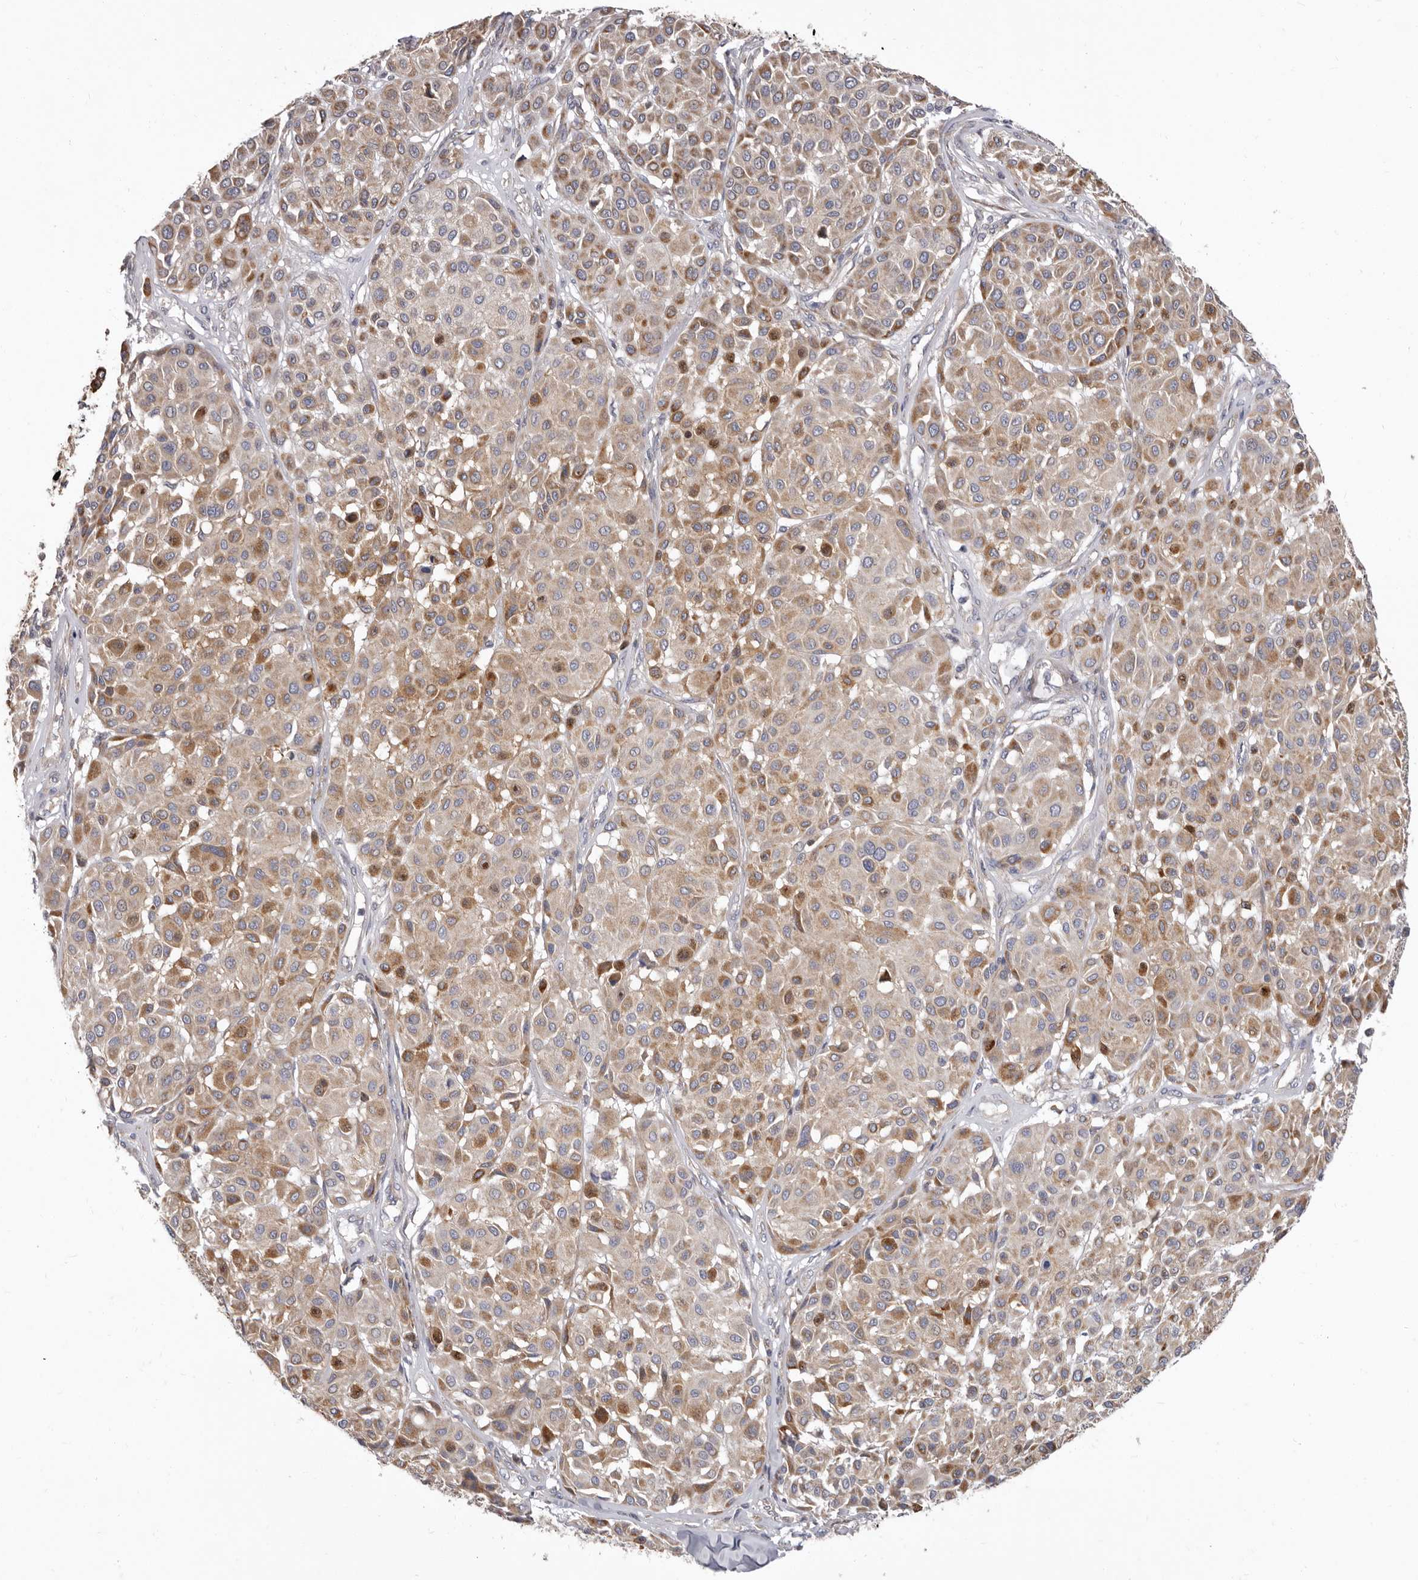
{"staining": {"intensity": "moderate", "quantity": ">75%", "location": "cytoplasmic/membranous"}, "tissue": "melanoma", "cell_type": "Tumor cells", "image_type": "cancer", "snomed": [{"axis": "morphology", "description": "Malignant melanoma, Metastatic site"}, {"axis": "topography", "description": "Soft tissue"}], "caption": "An IHC image of neoplastic tissue is shown. Protein staining in brown highlights moderate cytoplasmic/membranous positivity in malignant melanoma (metastatic site) within tumor cells.", "gene": "FMO2", "patient": {"sex": "male", "age": 41}}